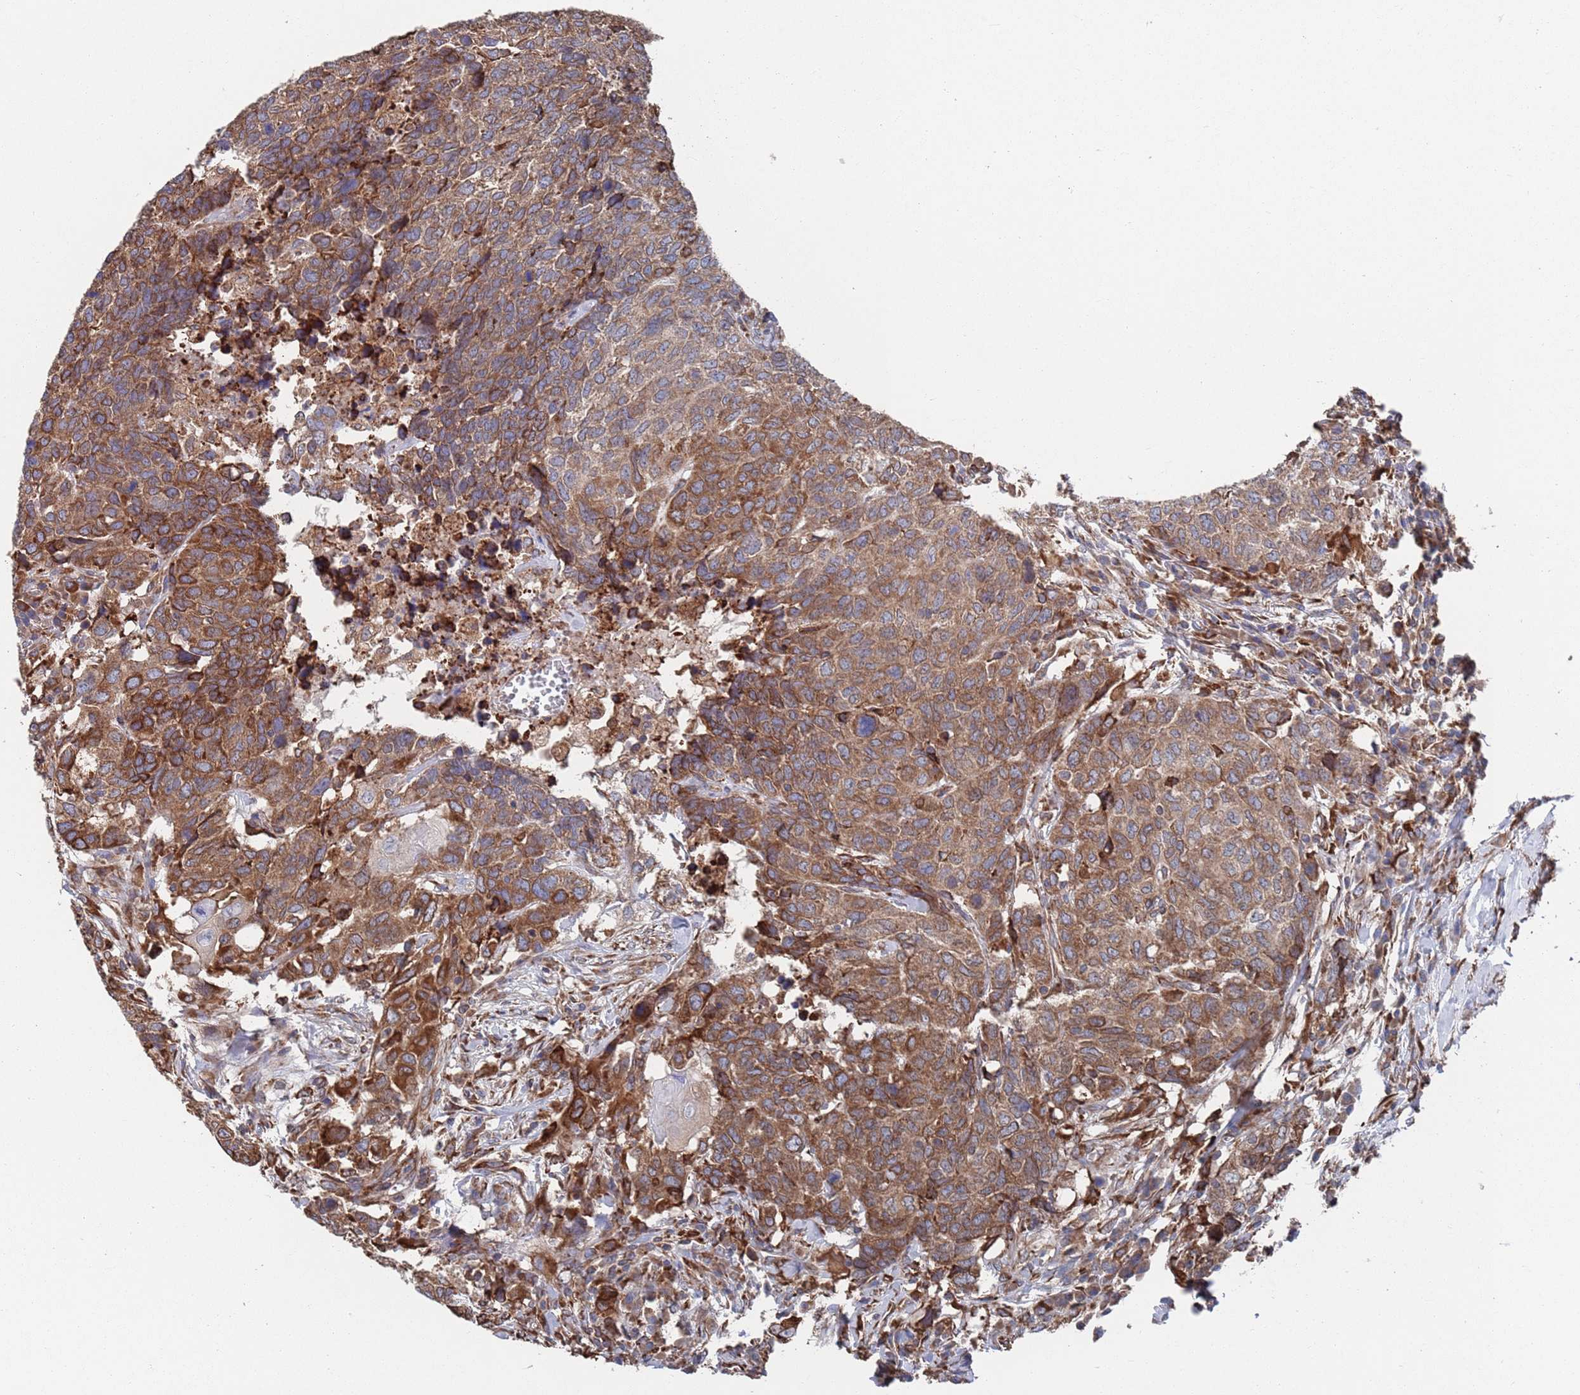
{"staining": {"intensity": "moderate", "quantity": ">75%", "location": "cytoplasmic/membranous"}, "tissue": "head and neck cancer", "cell_type": "Tumor cells", "image_type": "cancer", "snomed": [{"axis": "morphology", "description": "Normal tissue, NOS"}, {"axis": "morphology", "description": "Squamous cell carcinoma, NOS"}, {"axis": "topography", "description": "Skeletal muscle"}, {"axis": "topography", "description": "Vascular tissue"}, {"axis": "topography", "description": "Peripheral nerve tissue"}, {"axis": "topography", "description": "Head-Neck"}], "caption": "Head and neck cancer (squamous cell carcinoma) was stained to show a protein in brown. There is medium levels of moderate cytoplasmic/membranous positivity in about >75% of tumor cells.", "gene": "GID8", "patient": {"sex": "male", "age": 66}}